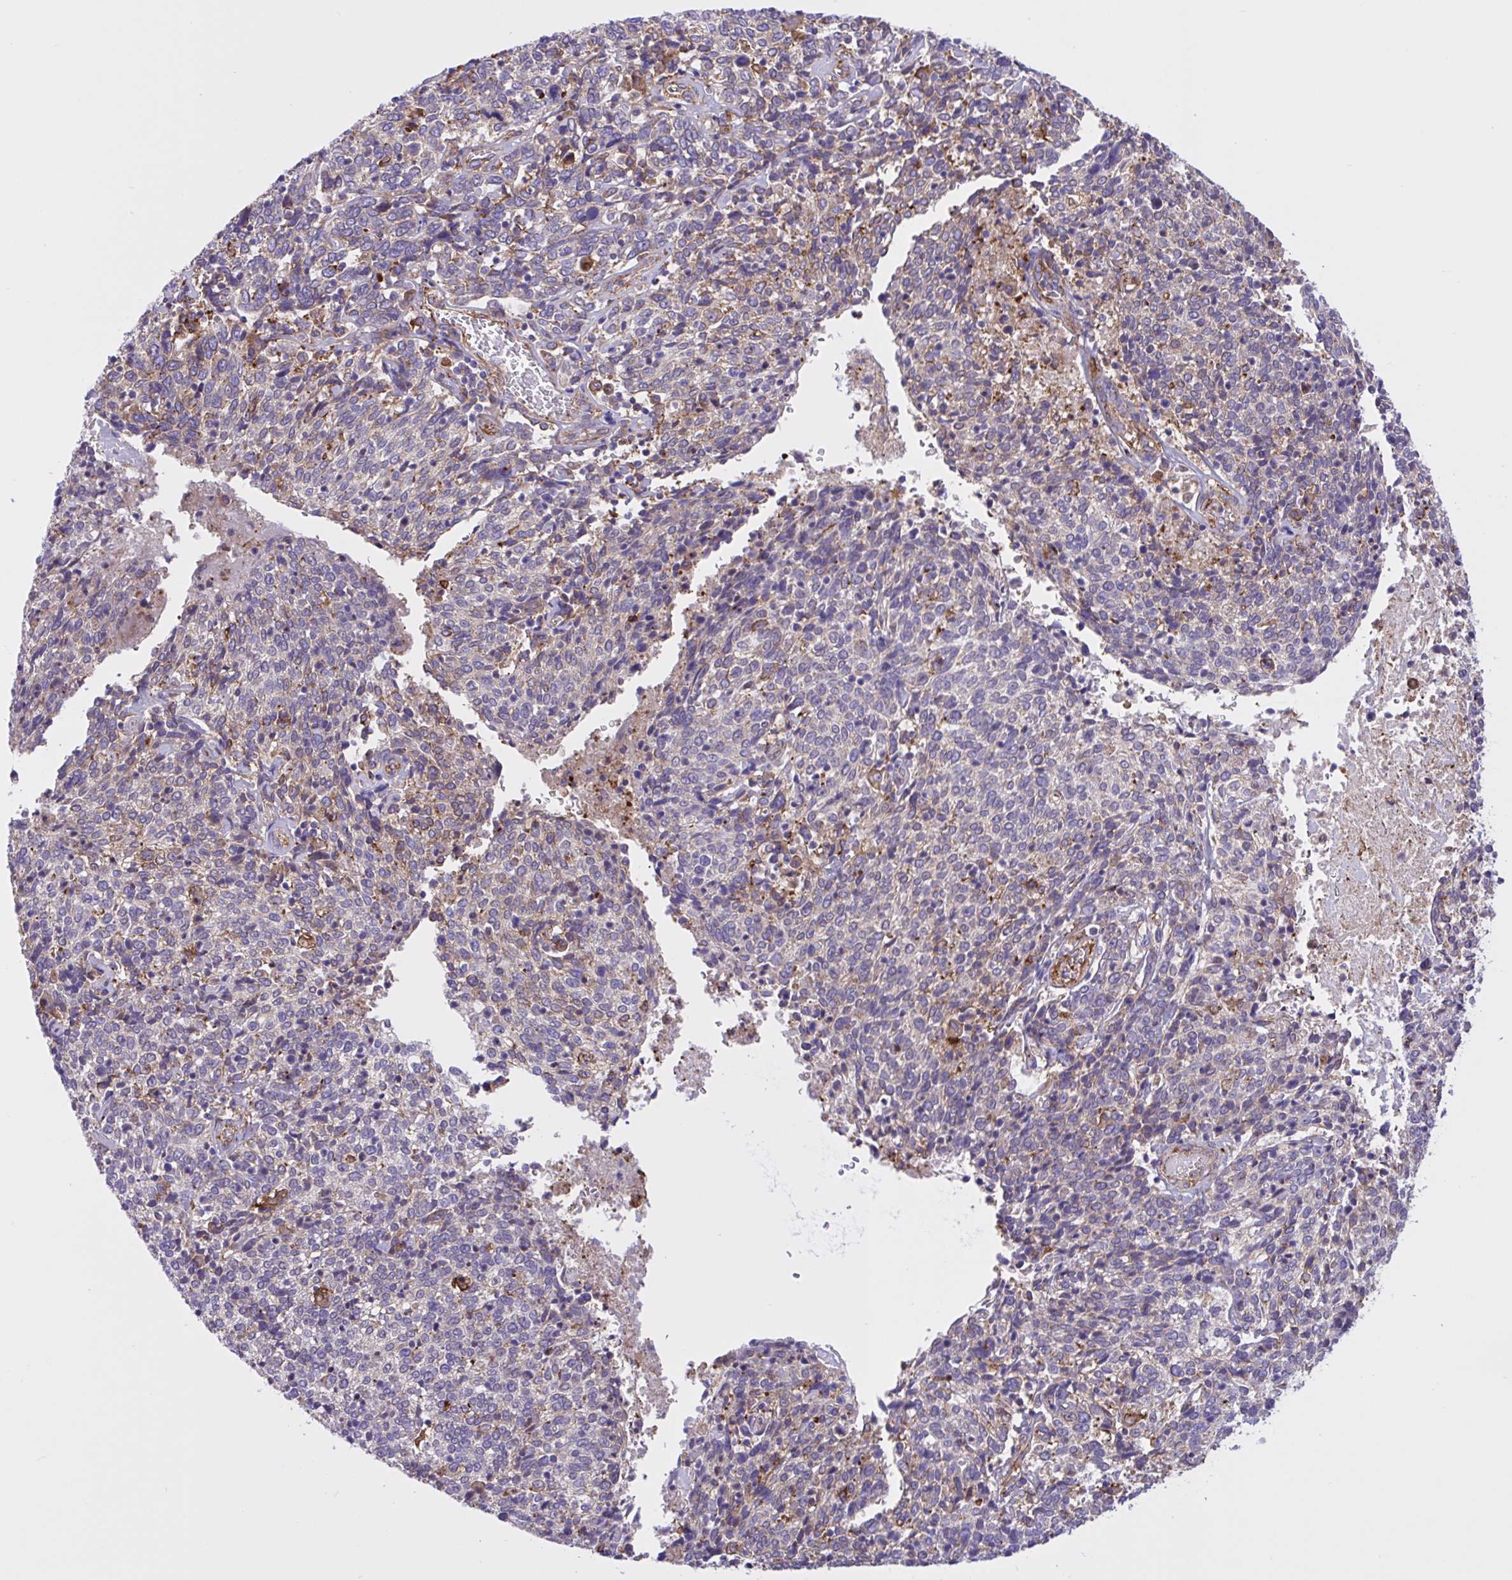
{"staining": {"intensity": "moderate", "quantity": "<25%", "location": "cytoplasmic/membranous"}, "tissue": "cervical cancer", "cell_type": "Tumor cells", "image_type": "cancer", "snomed": [{"axis": "morphology", "description": "Squamous cell carcinoma, NOS"}, {"axis": "topography", "description": "Cervix"}], "caption": "Tumor cells demonstrate low levels of moderate cytoplasmic/membranous staining in about <25% of cells in cervical squamous cell carcinoma.", "gene": "OR51M1", "patient": {"sex": "female", "age": 46}}